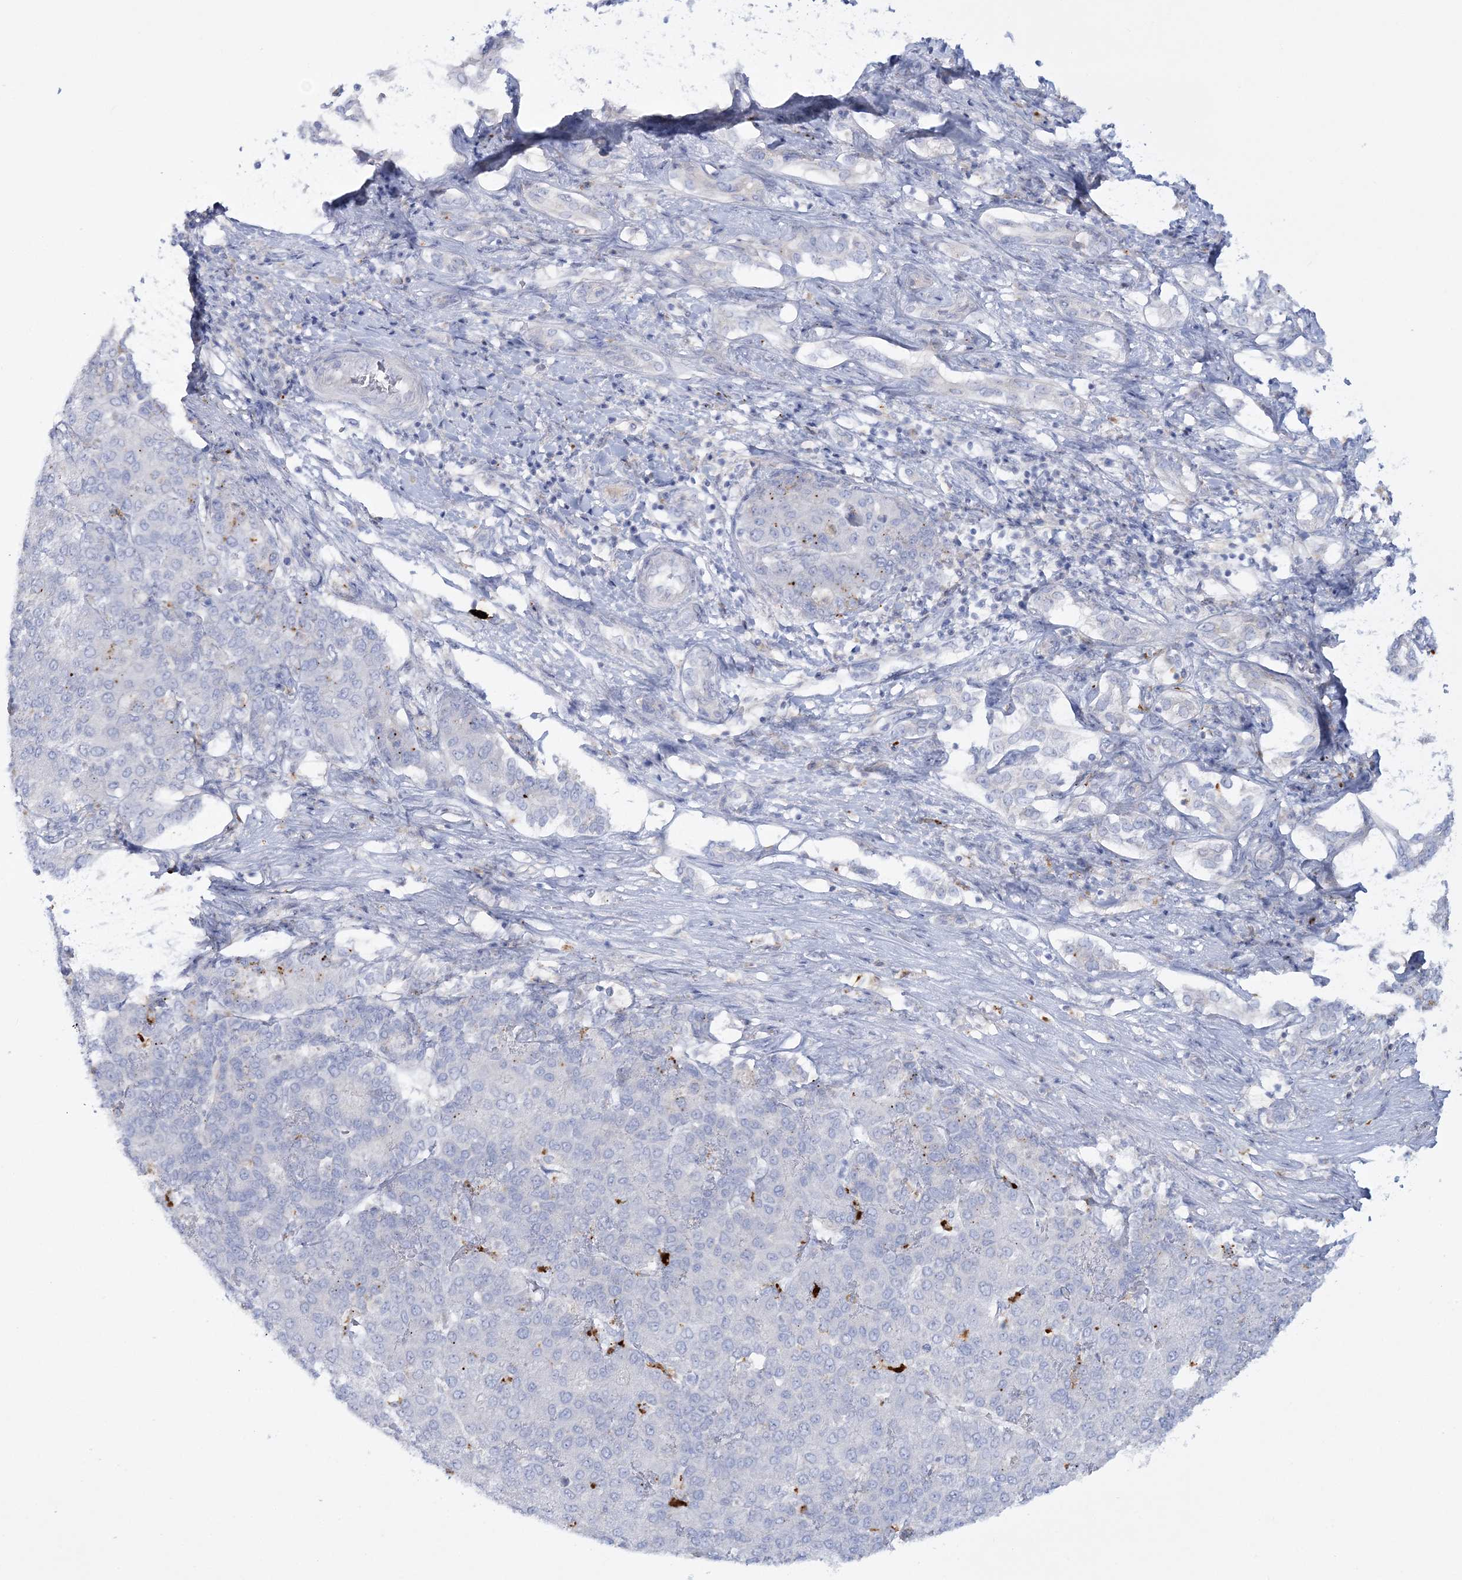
{"staining": {"intensity": "negative", "quantity": "none", "location": "none"}, "tissue": "liver cancer", "cell_type": "Tumor cells", "image_type": "cancer", "snomed": [{"axis": "morphology", "description": "Carcinoma, Hepatocellular, NOS"}, {"axis": "topography", "description": "Liver"}], "caption": "Liver cancer (hepatocellular carcinoma) was stained to show a protein in brown. There is no significant positivity in tumor cells. Brightfield microscopy of immunohistochemistry (IHC) stained with DAB (brown) and hematoxylin (blue), captured at high magnification.", "gene": "WDSUB1", "patient": {"sex": "male", "age": 65}}